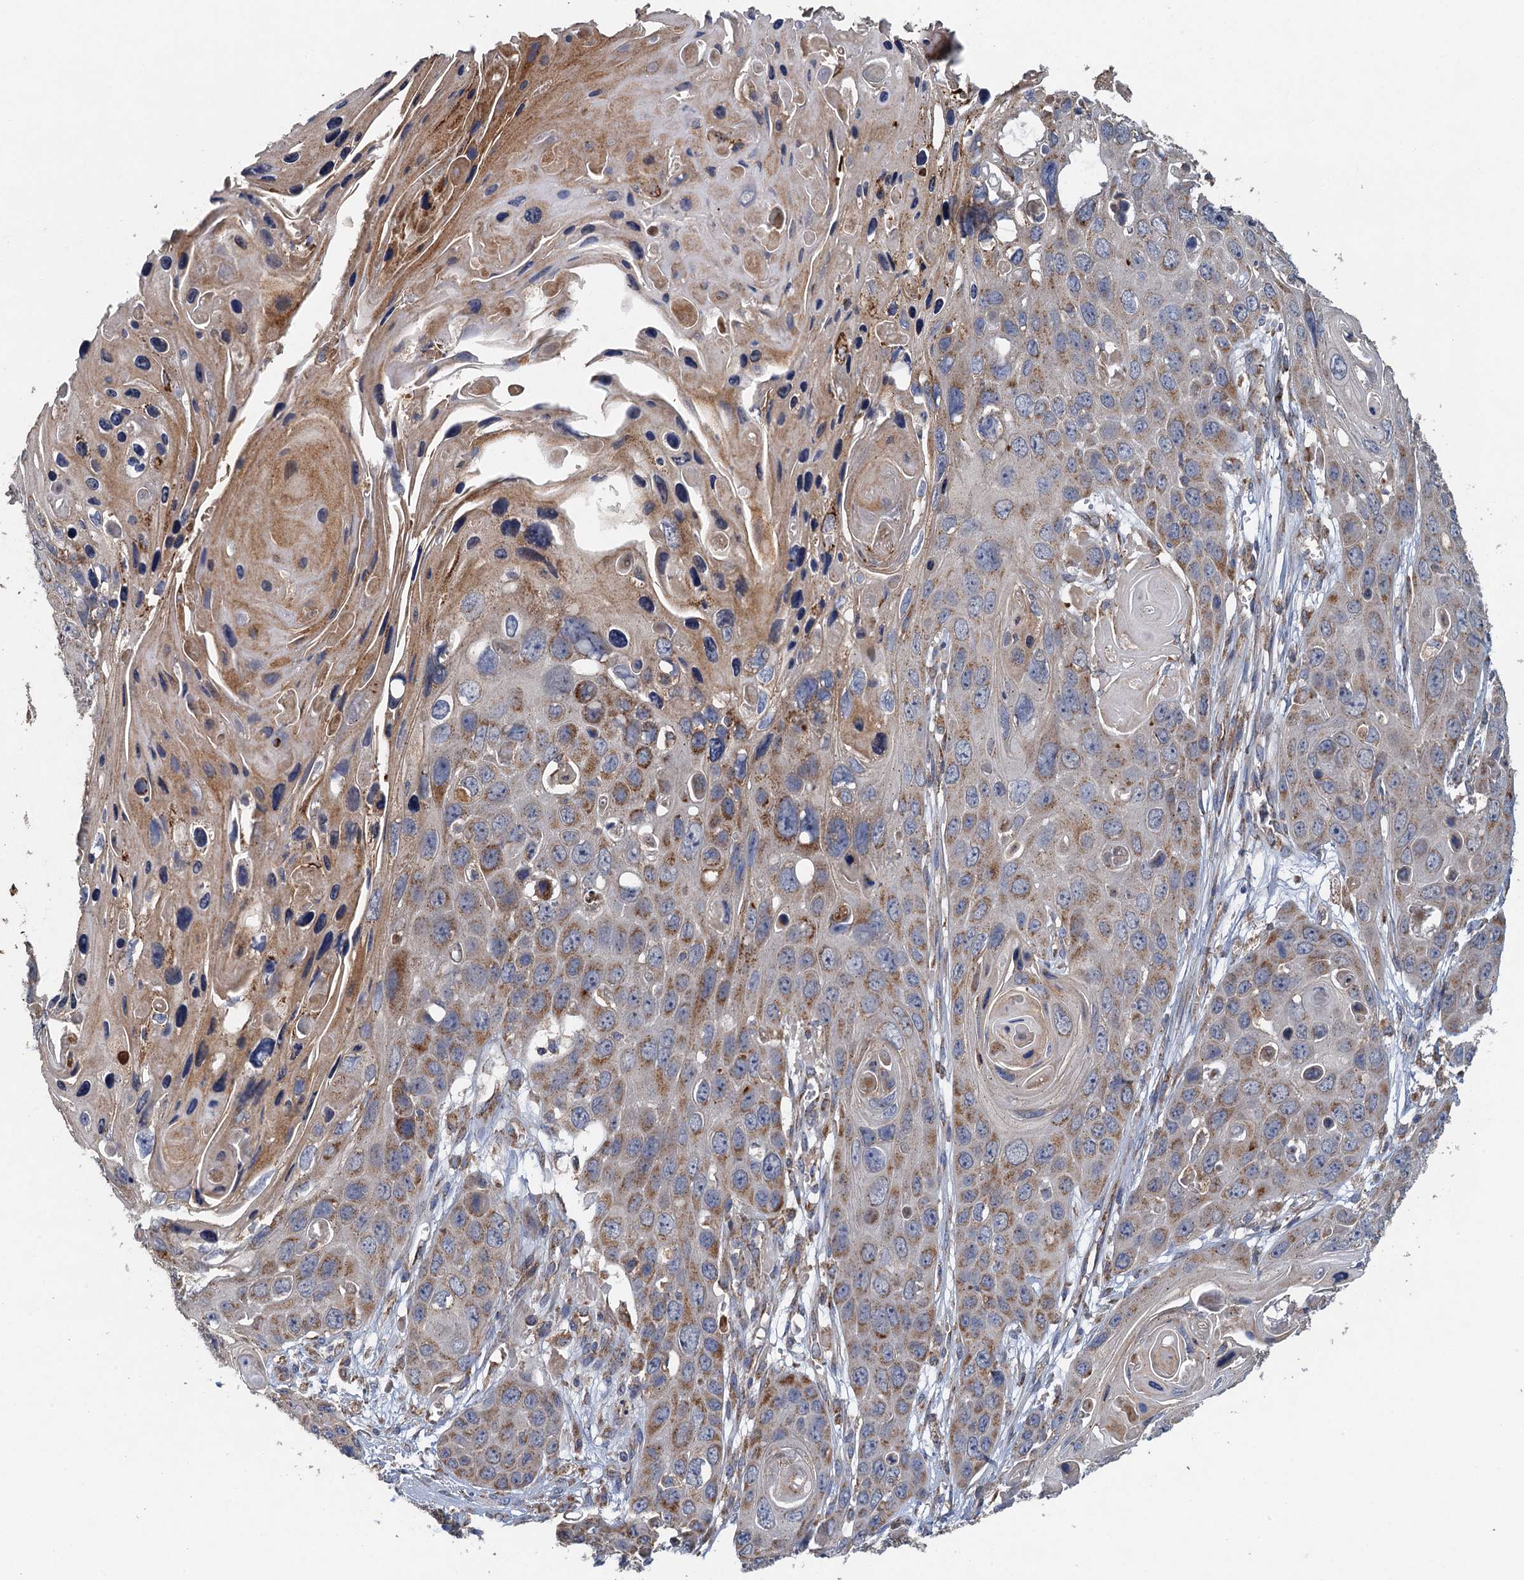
{"staining": {"intensity": "moderate", "quantity": ">75%", "location": "cytoplasmic/membranous"}, "tissue": "skin cancer", "cell_type": "Tumor cells", "image_type": "cancer", "snomed": [{"axis": "morphology", "description": "Squamous cell carcinoma, NOS"}, {"axis": "topography", "description": "Skin"}], "caption": "Skin cancer (squamous cell carcinoma) was stained to show a protein in brown. There is medium levels of moderate cytoplasmic/membranous positivity in about >75% of tumor cells. Immunohistochemistry (ihc) stains the protein in brown and the nuclei are stained blue.", "gene": "BCS1L", "patient": {"sex": "male", "age": 55}}